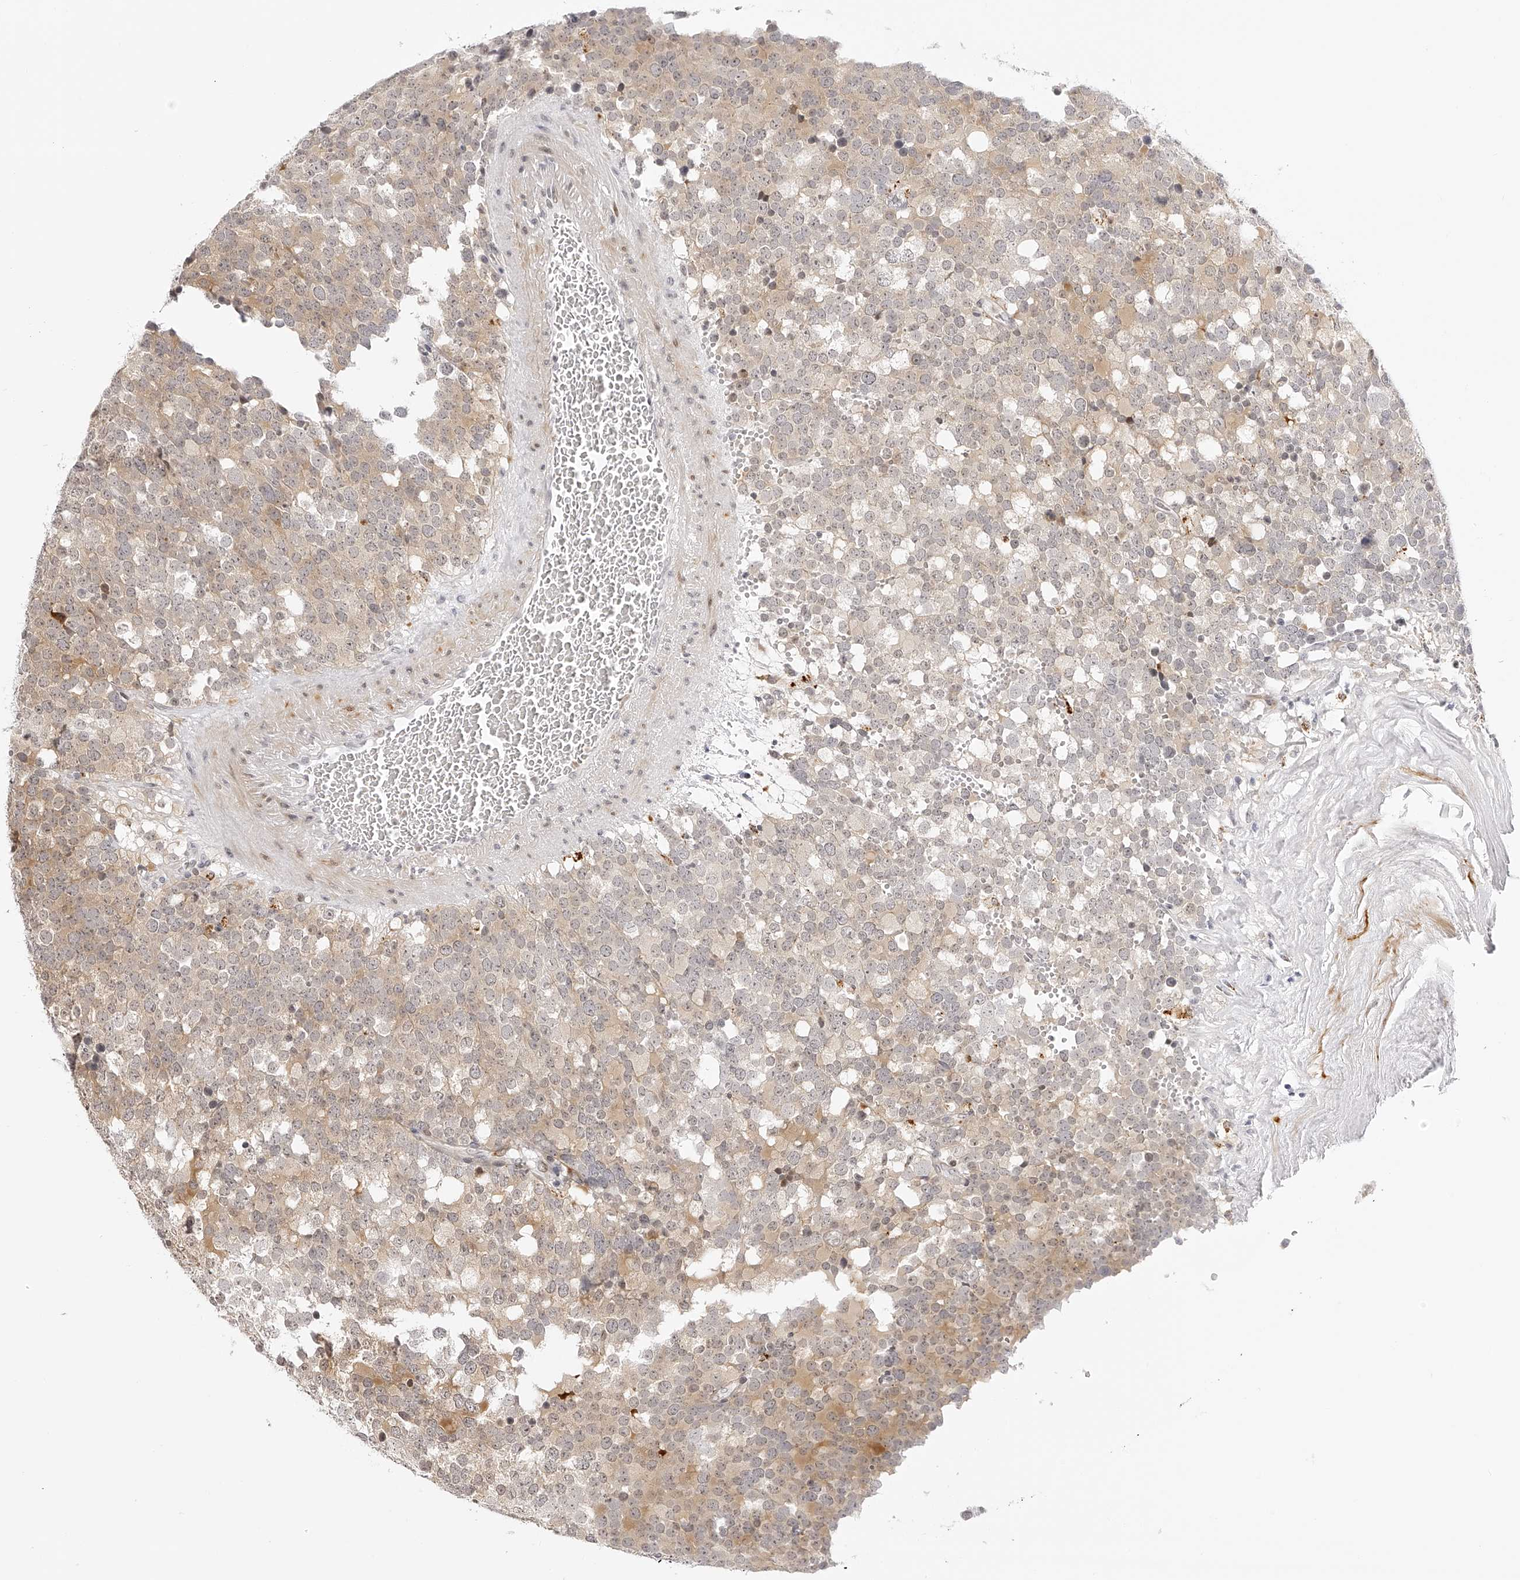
{"staining": {"intensity": "weak", "quantity": ">75%", "location": "cytoplasmic/membranous"}, "tissue": "testis cancer", "cell_type": "Tumor cells", "image_type": "cancer", "snomed": [{"axis": "morphology", "description": "Seminoma, NOS"}, {"axis": "topography", "description": "Testis"}], "caption": "Protein staining of testis cancer (seminoma) tissue exhibits weak cytoplasmic/membranous positivity in about >75% of tumor cells.", "gene": "PLEKHG1", "patient": {"sex": "male", "age": 71}}